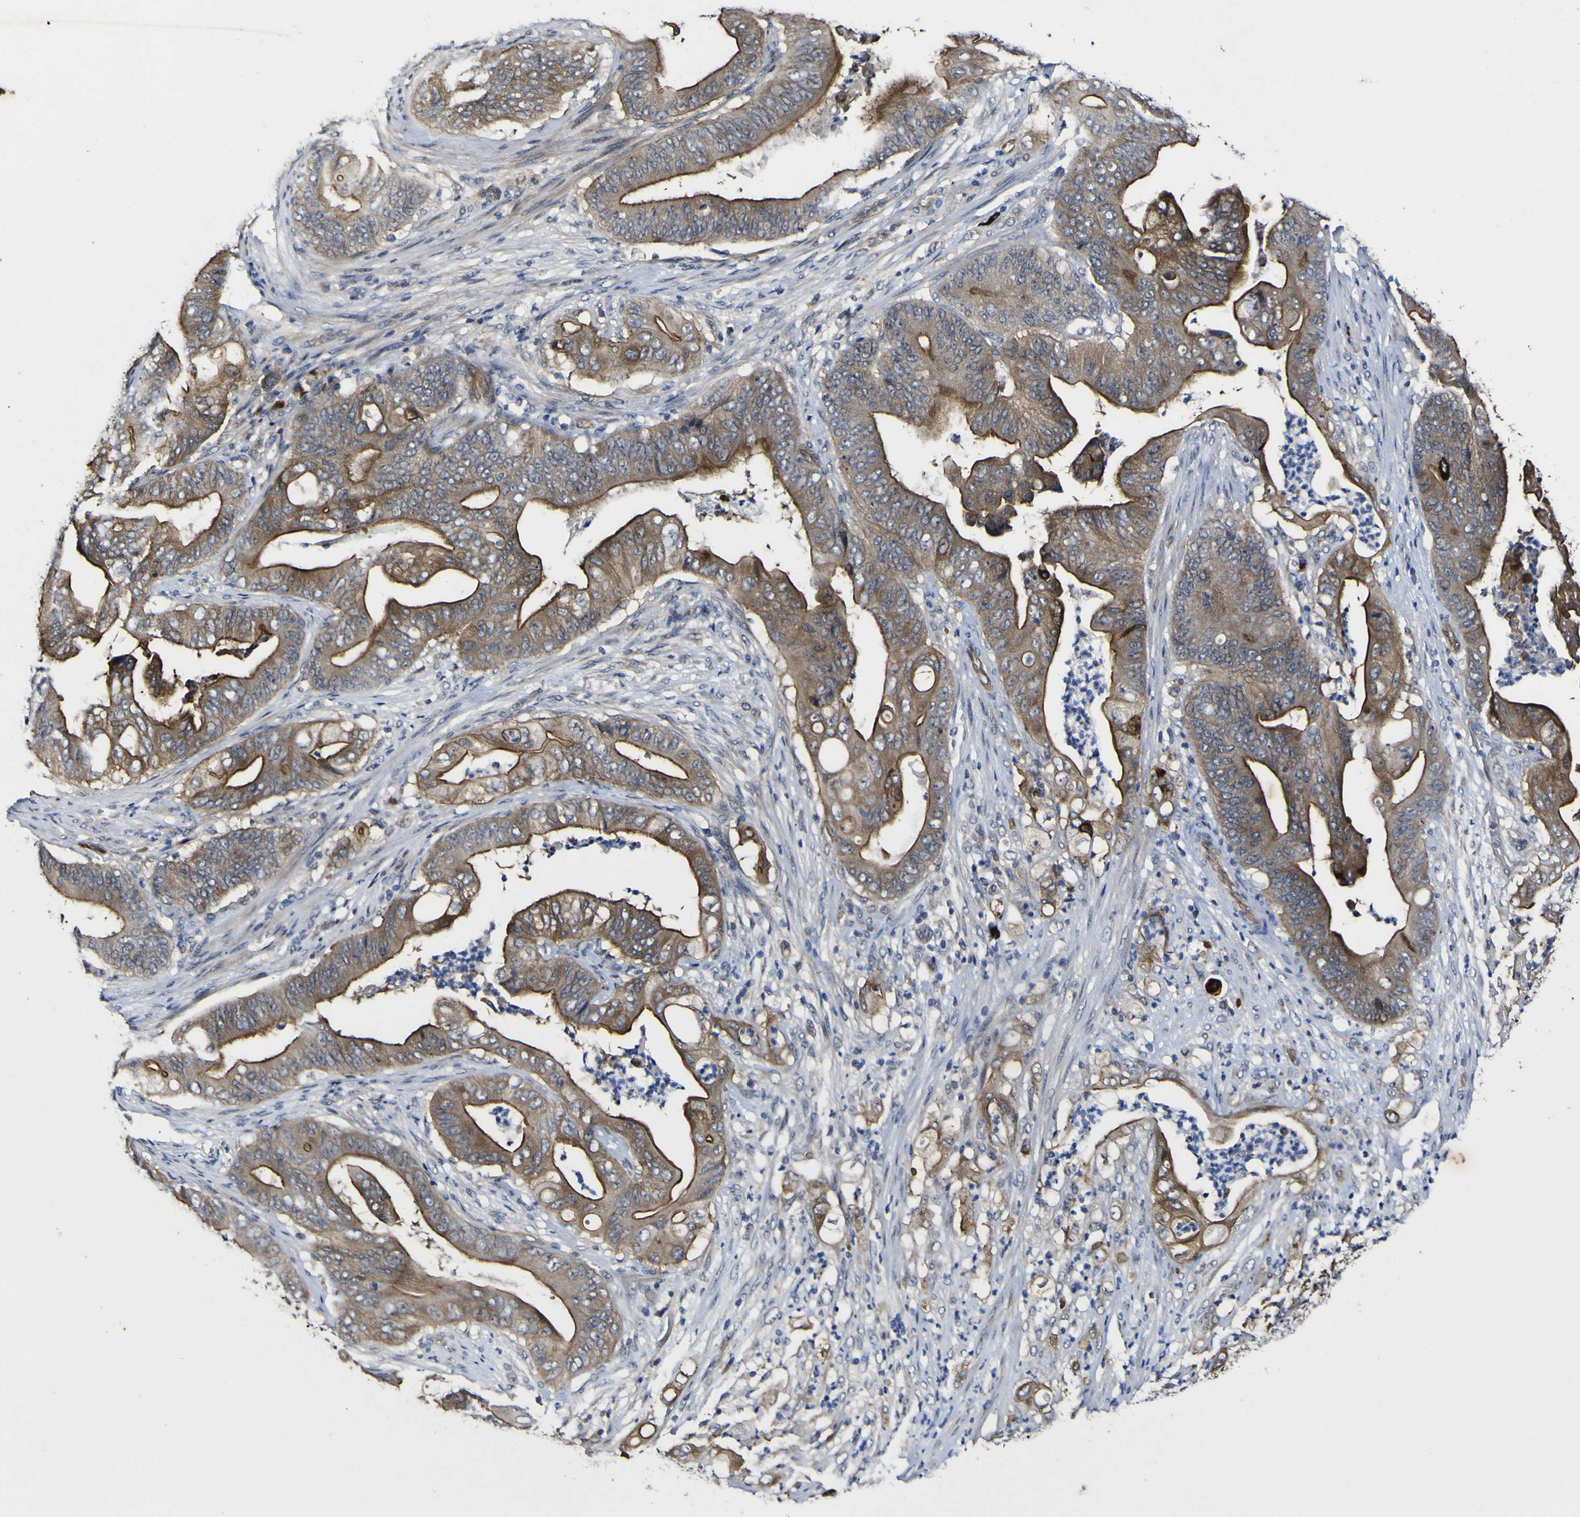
{"staining": {"intensity": "moderate", "quantity": ">75%", "location": "cytoplasmic/membranous"}, "tissue": "stomach cancer", "cell_type": "Tumor cells", "image_type": "cancer", "snomed": [{"axis": "morphology", "description": "Adenocarcinoma, NOS"}, {"axis": "topography", "description": "Stomach"}], "caption": "Protein staining displays moderate cytoplasmic/membranous staining in approximately >75% of tumor cells in adenocarcinoma (stomach).", "gene": "CCL2", "patient": {"sex": "female", "age": 73}}